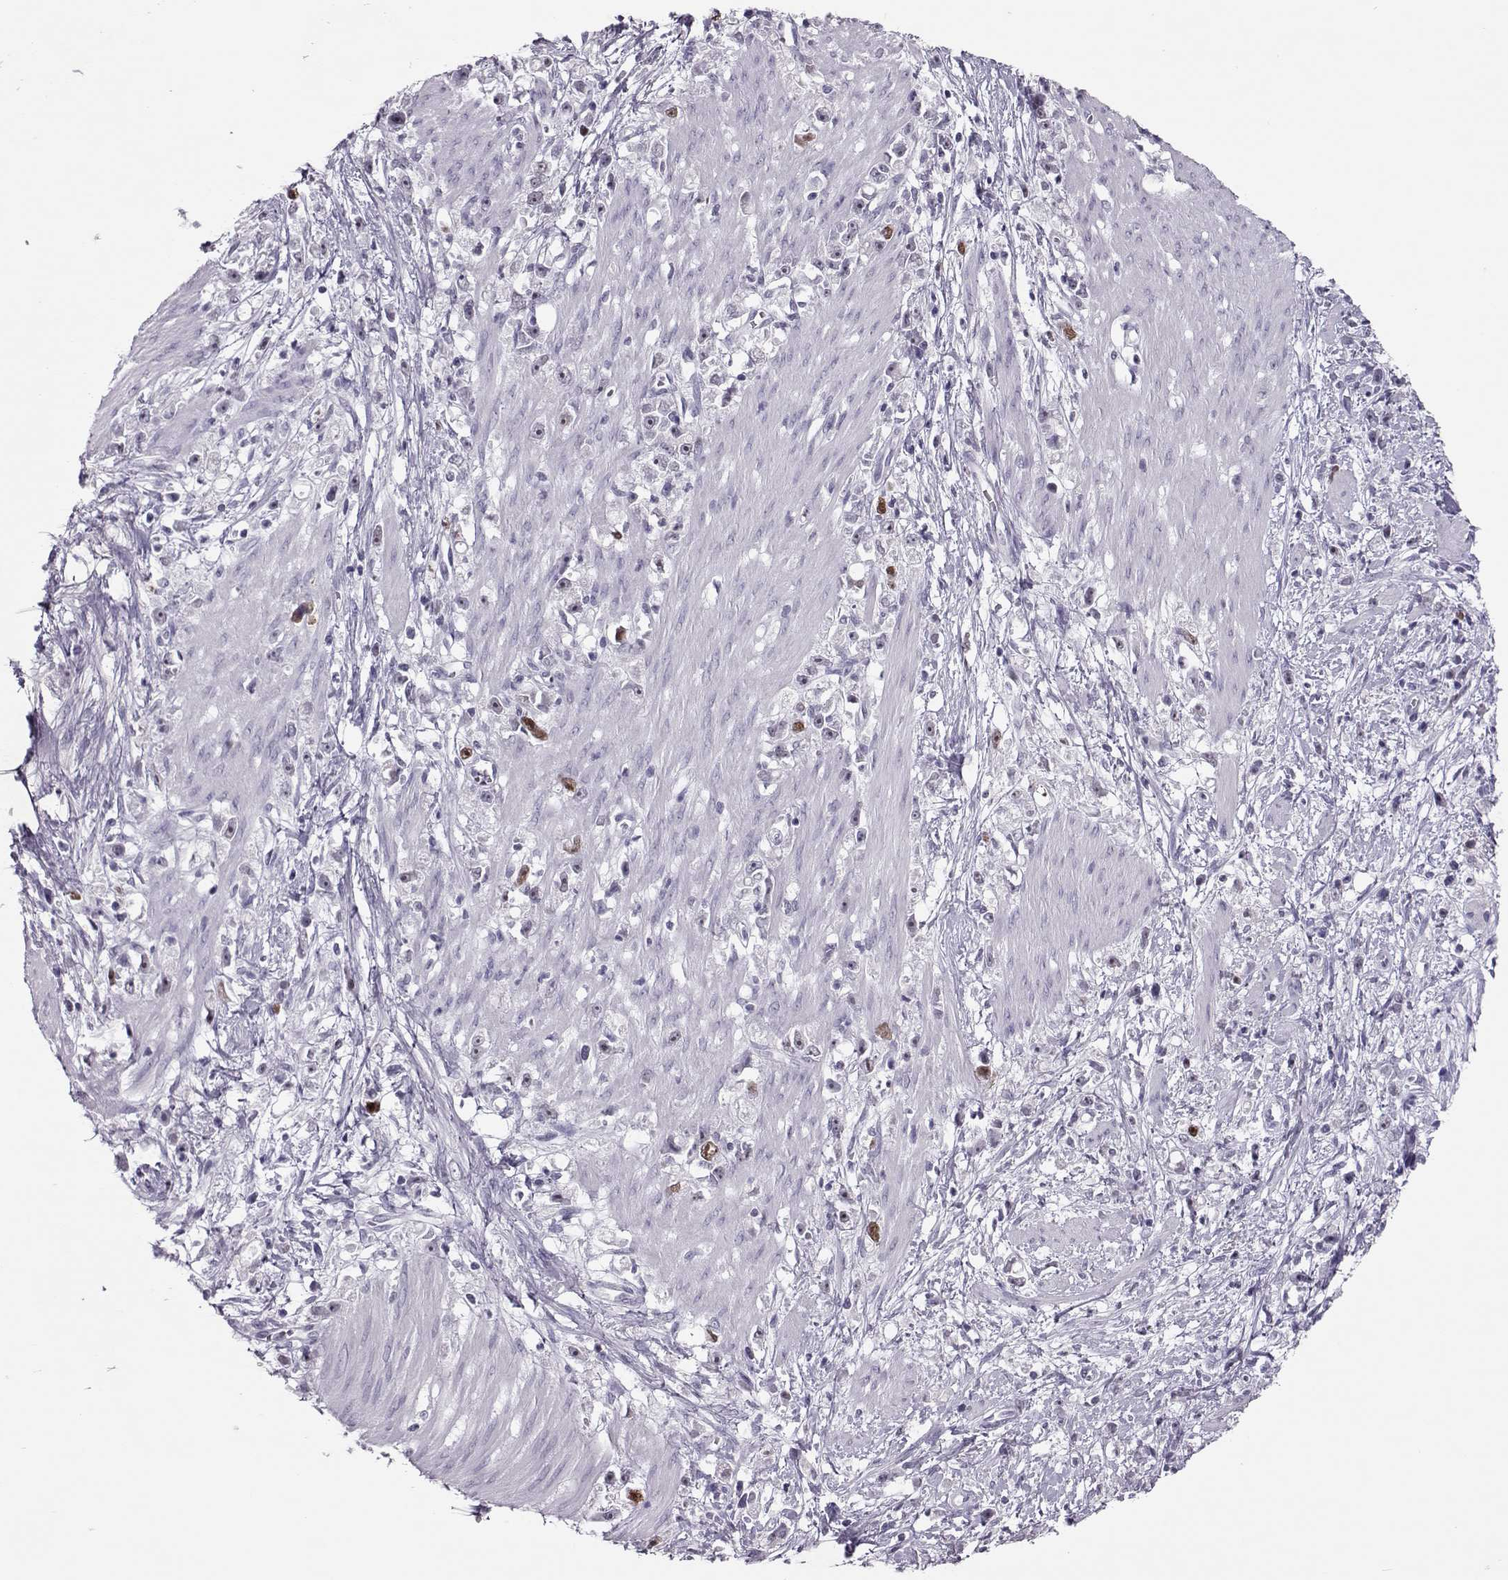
{"staining": {"intensity": "moderate", "quantity": "<25%", "location": "nuclear"}, "tissue": "stomach cancer", "cell_type": "Tumor cells", "image_type": "cancer", "snomed": [{"axis": "morphology", "description": "Adenocarcinoma, NOS"}, {"axis": "topography", "description": "Stomach"}], "caption": "An image showing moderate nuclear expression in about <25% of tumor cells in stomach adenocarcinoma, as visualized by brown immunohistochemical staining.", "gene": "SGO1", "patient": {"sex": "female", "age": 59}}